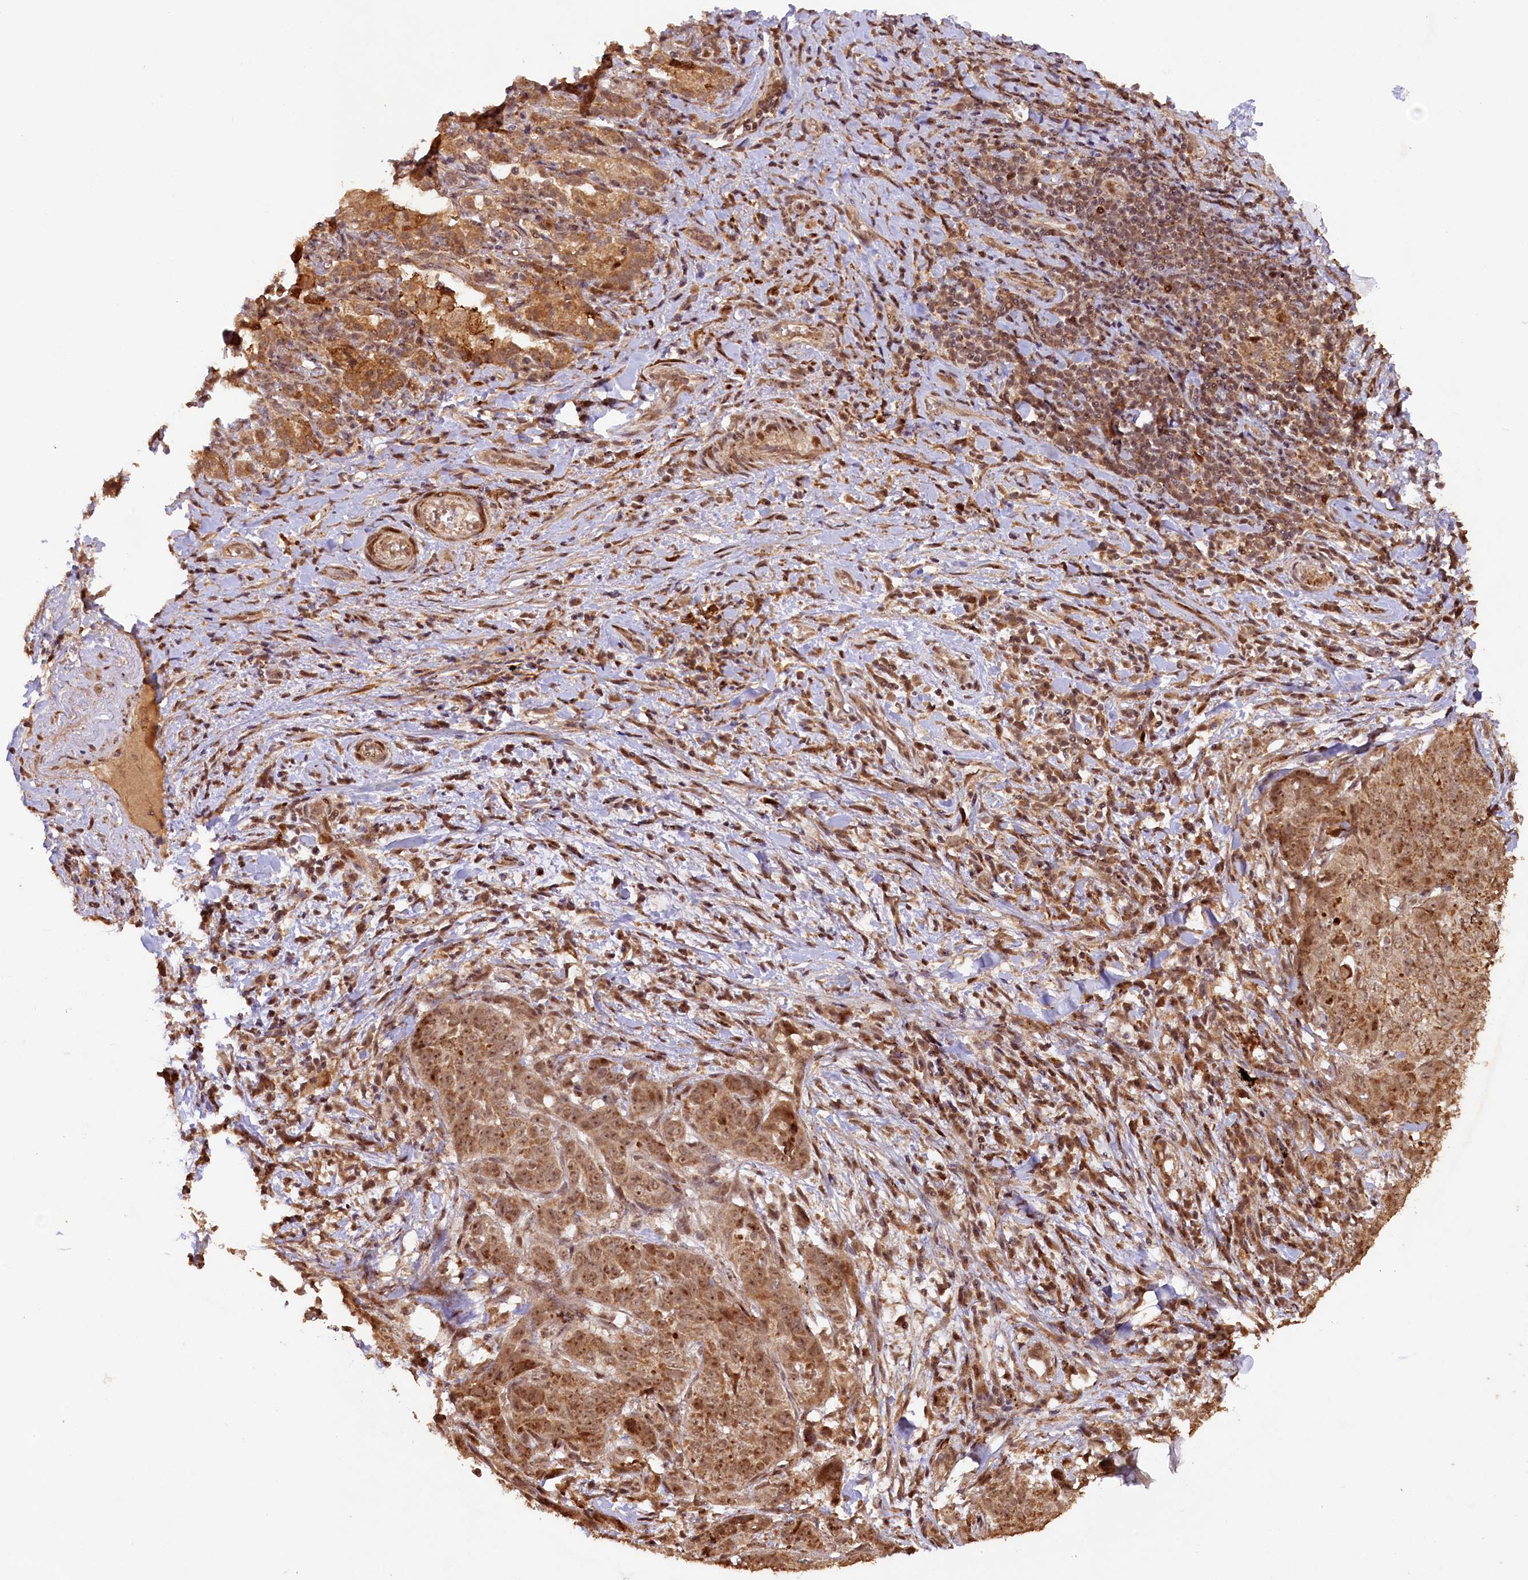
{"staining": {"intensity": "strong", "quantity": ">75%", "location": "cytoplasmic/membranous,nuclear"}, "tissue": "adipose tissue", "cell_type": "Adipocytes", "image_type": "normal", "snomed": [{"axis": "morphology", "description": "Normal tissue, NOS"}, {"axis": "morphology", "description": "Squamous cell carcinoma, NOS"}, {"axis": "topography", "description": "Bronchus"}, {"axis": "topography", "description": "Lung"}], "caption": "High-power microscopy captured an immunohistochemistry (IHC) micrograph of unremarkable adipose tissue, revealing strong cytoplasmic/membranous,nuclear positivity in about >75% of adipocytes. The staining was performed using DAB to visualize the protein expression in brown, while the nuclei were stained in blue with hematoxylin (Magnification: 20x).", "gene": "SHPRH", "patient": {"sex": "male", "age": 64}}